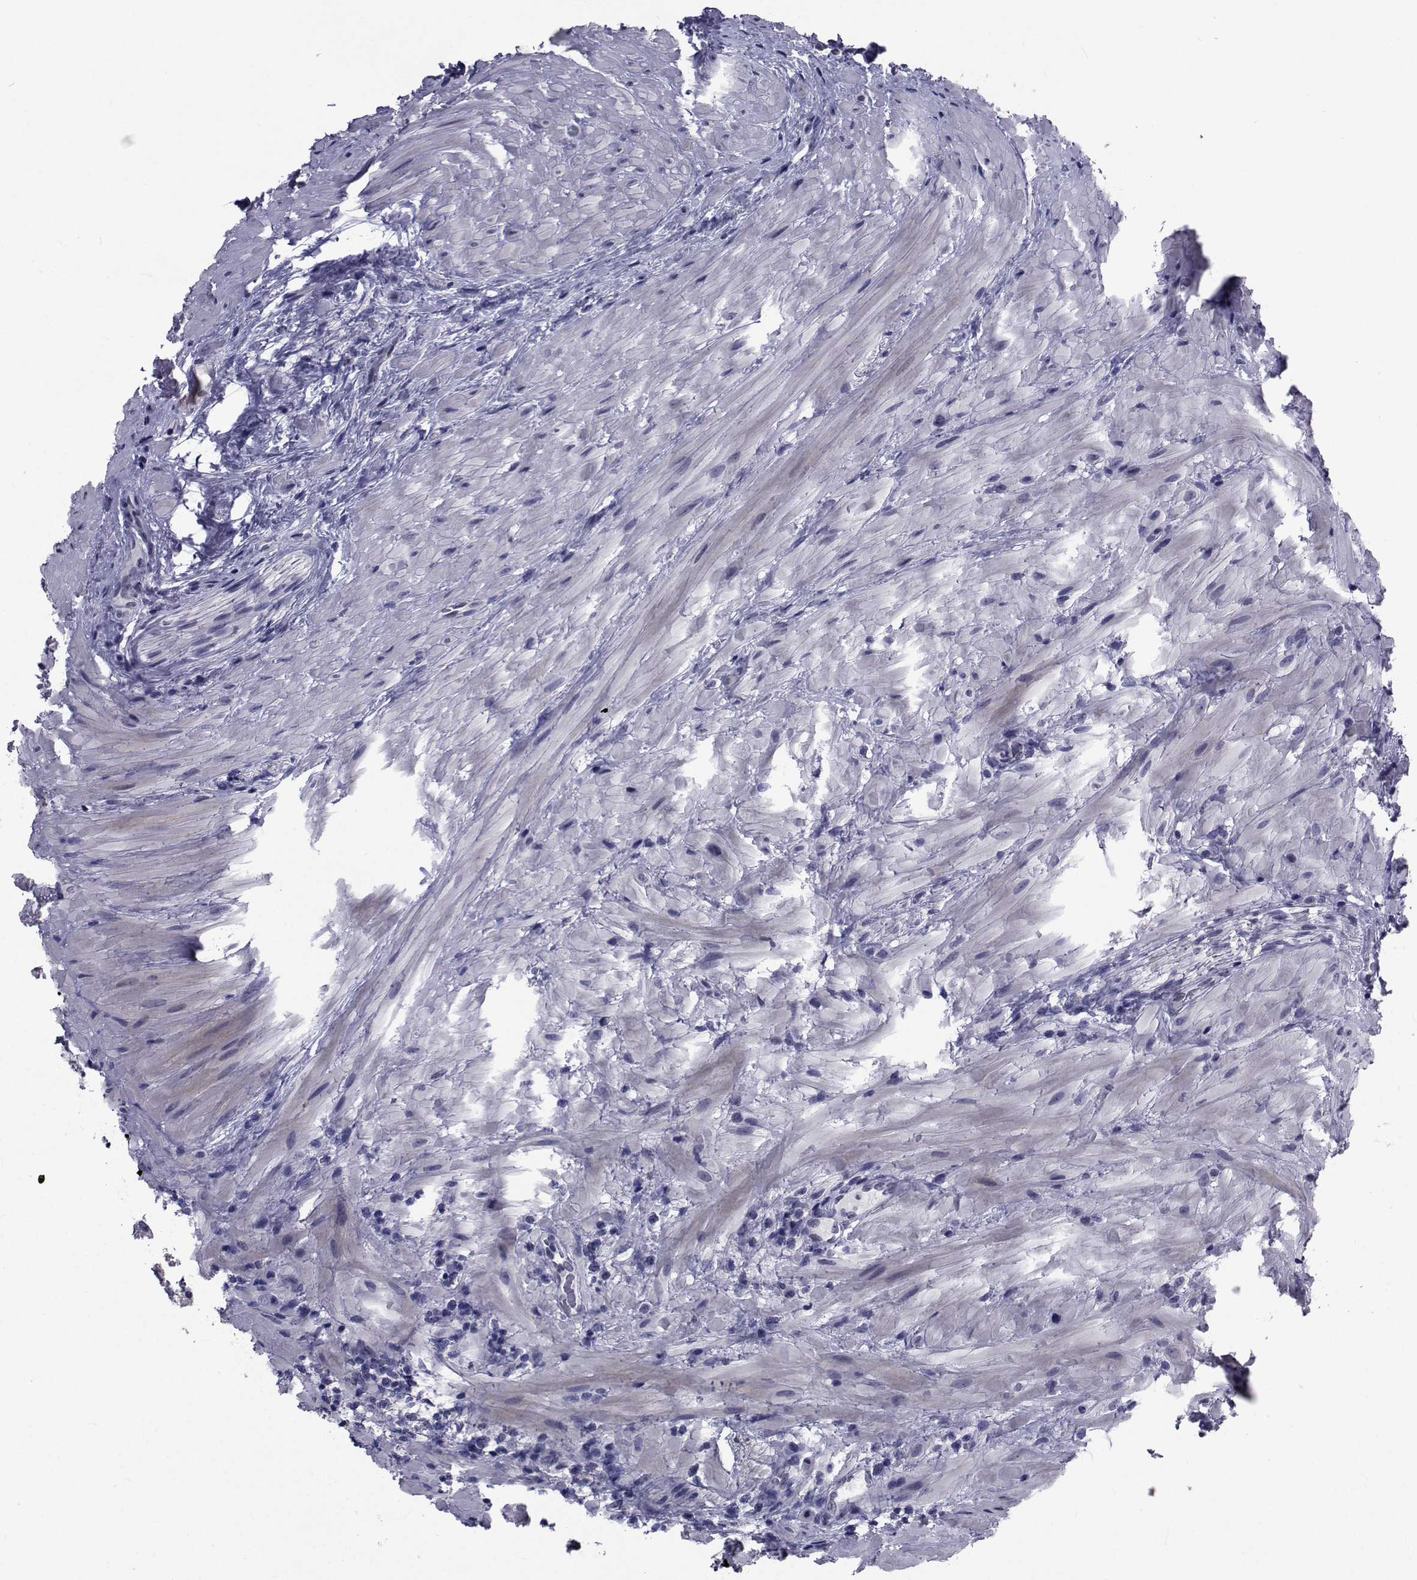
{"staining": {"intensity": "negative", "quantity": "none", "location": "none"}, "tissue": "prostate cancer", "cell_type": "Tumor cells", "image_type": "cancer", "snomed": [{"axis": "morphology", "description": "Adenocarcinoma, NOS"}, {"axis": "morphology", "description": "Adenocarcinoma, High grade"}, {"axis": "topography", "description": "Prostate"}], "caption": "Micrograph shows no protein expression in tumor cells of prostate adenocarcinoma (high-grade) tissue.", "gene": "SEMA5B", "patient": {"sex": "male", "age": 64}}